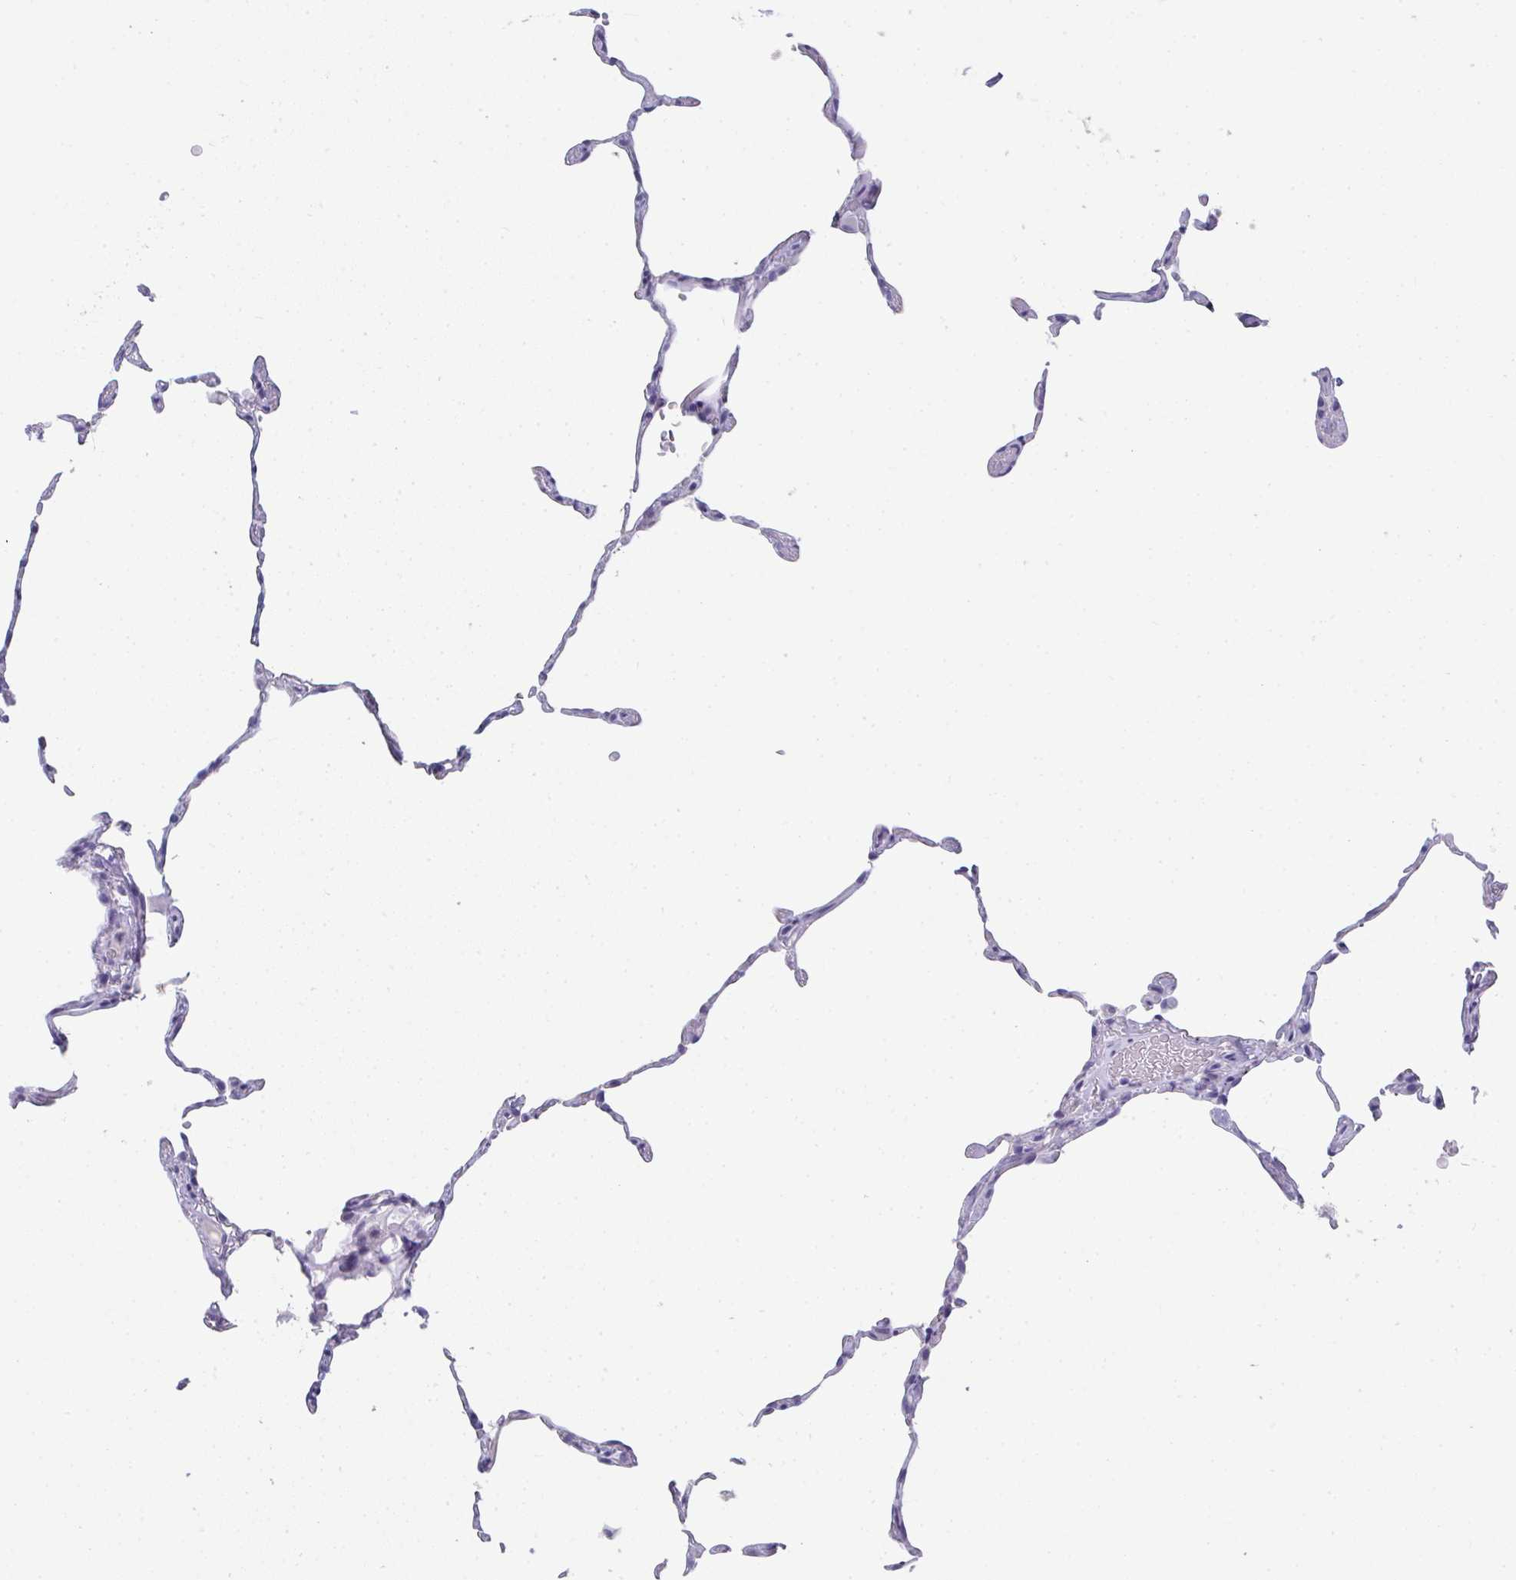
{"staining": {"intensity": "negative", "quantity": "none", "location": "none"}, "tissue": "lung", "cell_type": "Alveolar cells", "image_type": "normal", "snomed": [{"axis": "morphology", "description": "Normal tissue, NOS"}, {"axis": "topography", "description": "Lung"}], "caption": "Human lung stained for a protein using IHC exhibits no expression in alveolar cells.", "gene": "TTC30A", "patient": {"sex": "female", "age": 57}}